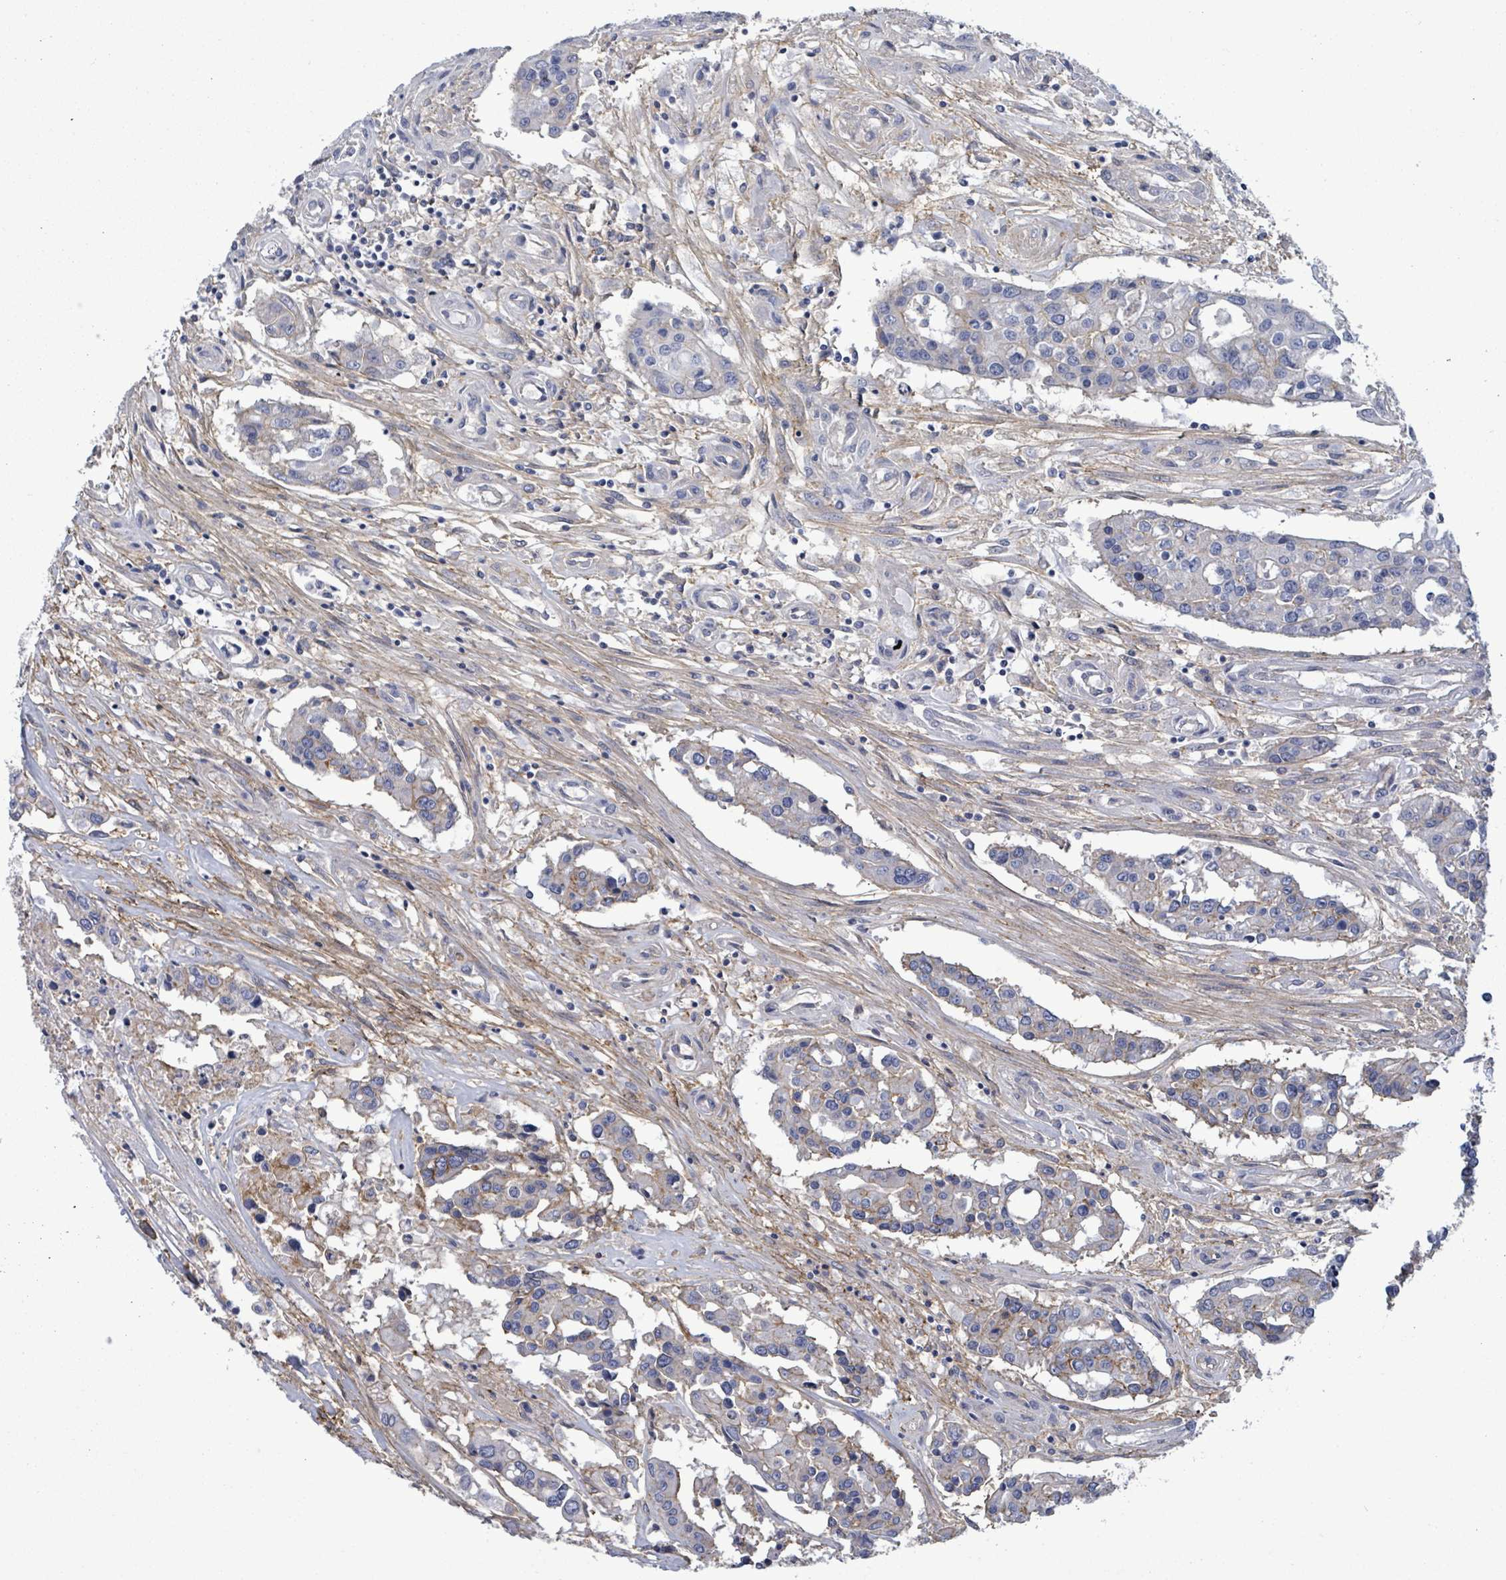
{"staining": {"intensity": "negative", "quantity": "none", "location": "none"}, "tissue": "colorectal cancer", "cell_type": "Tumor cells", "image_type": "cancer", "snomed": [{"axis": "morphology", "description": "Adenocarcinoma, NOS"}, {"axis": "topography", "description": "Colon"}], "caption": "Tumor cells show no significant staining in colorectal cancer (adenocarcinoma). The staining is performed using DAB brown chromogen with nuclei counter-stained in using hematoxylin.", "gene": "BSG", "patient": {"sex": "male", "age": 77}}